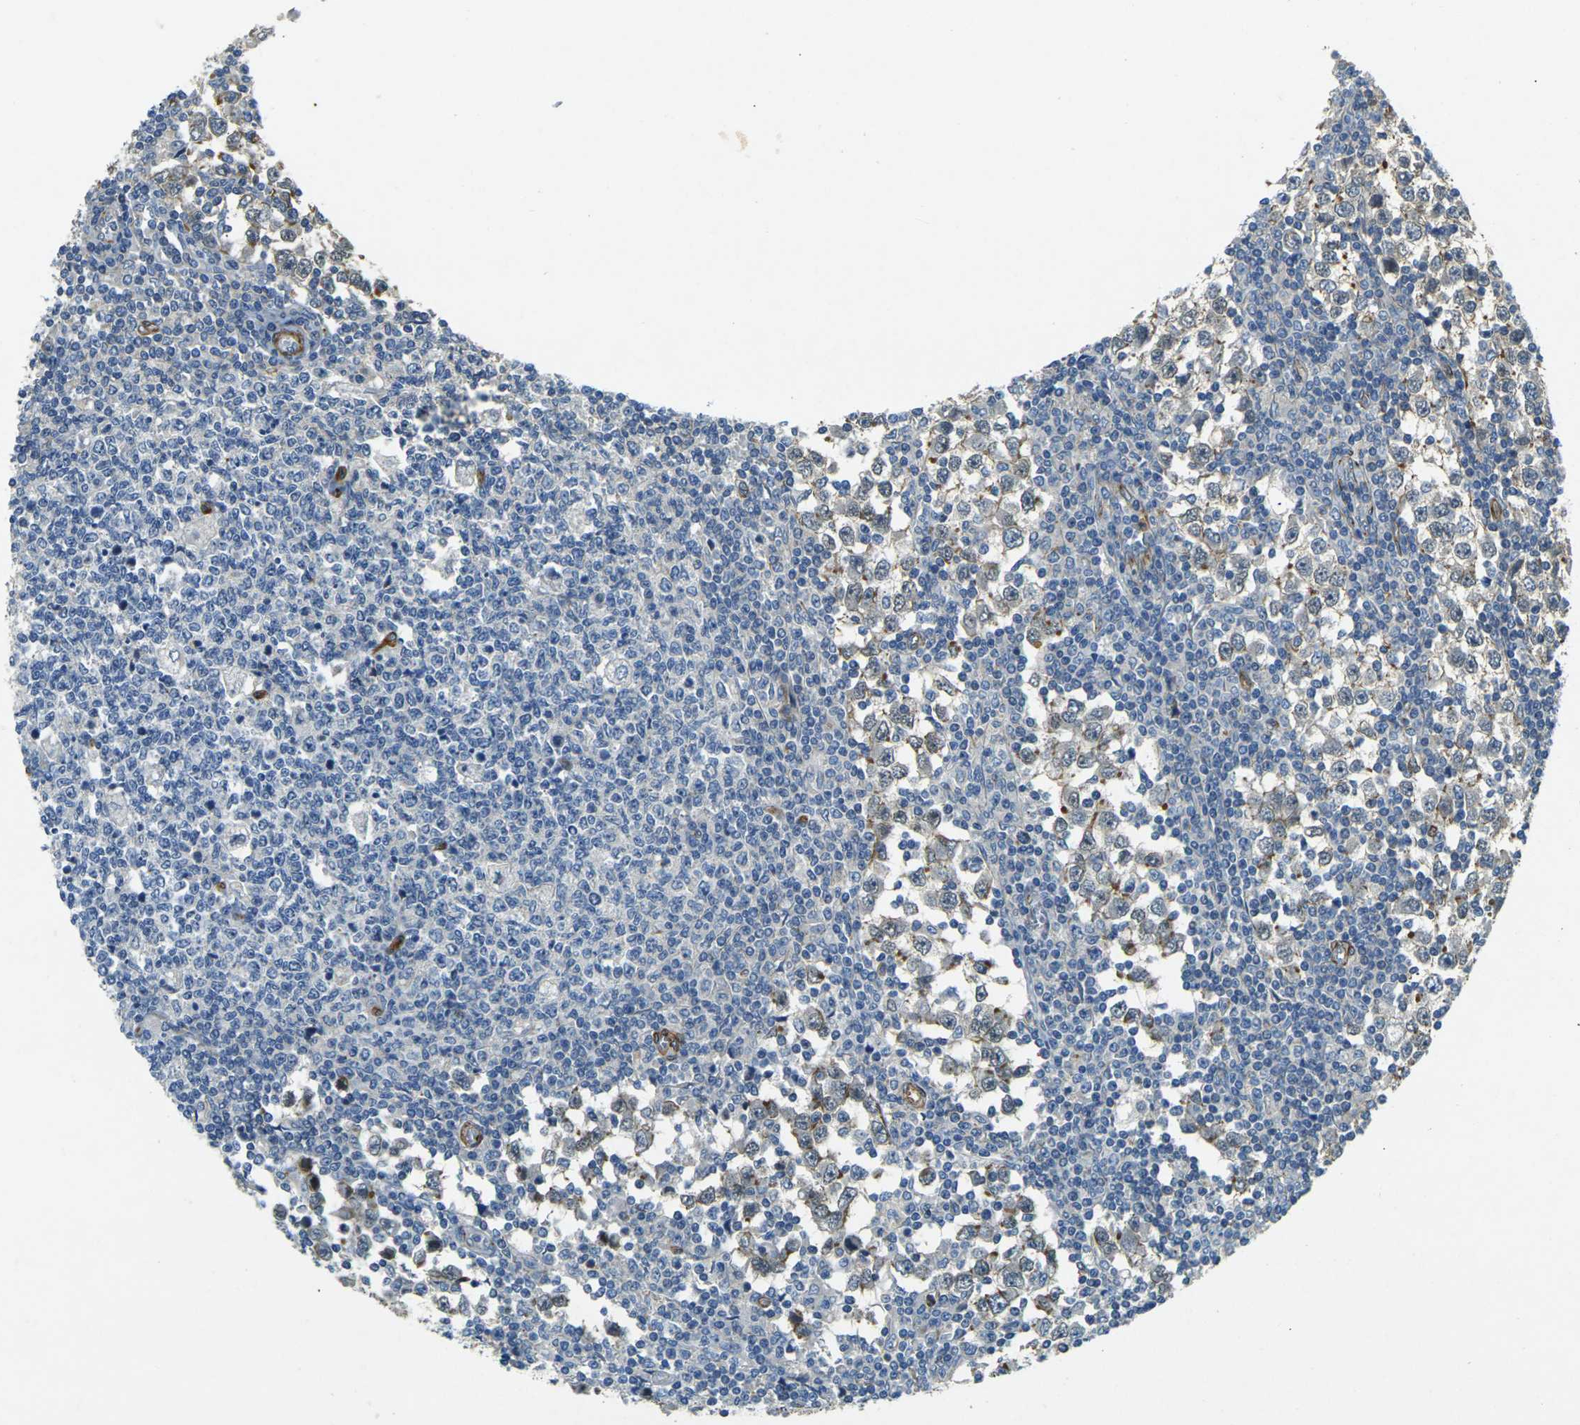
{"staining": {"intensity": "weak", "quantity": "<25%", "location": "cytoplasmic/membranous"}, "tissue": "testis cancer", "cell_type": "Tumor cells", "image_type": "cancer", "snomed": [{"axis": "morphology", "description": "Seminoma, NOS"}, {"axis": "topography", "description": "Testis"}], "caption": "Protein analysis of testis cancer shows no significant staining in tumor cells. Brightfield microscopy of IHC stained with DAB (brown) and hematoxylin (blue), captured at high magnification.", "gene": "EPHA7", "patient": {"sex": "male", "age": 65}}